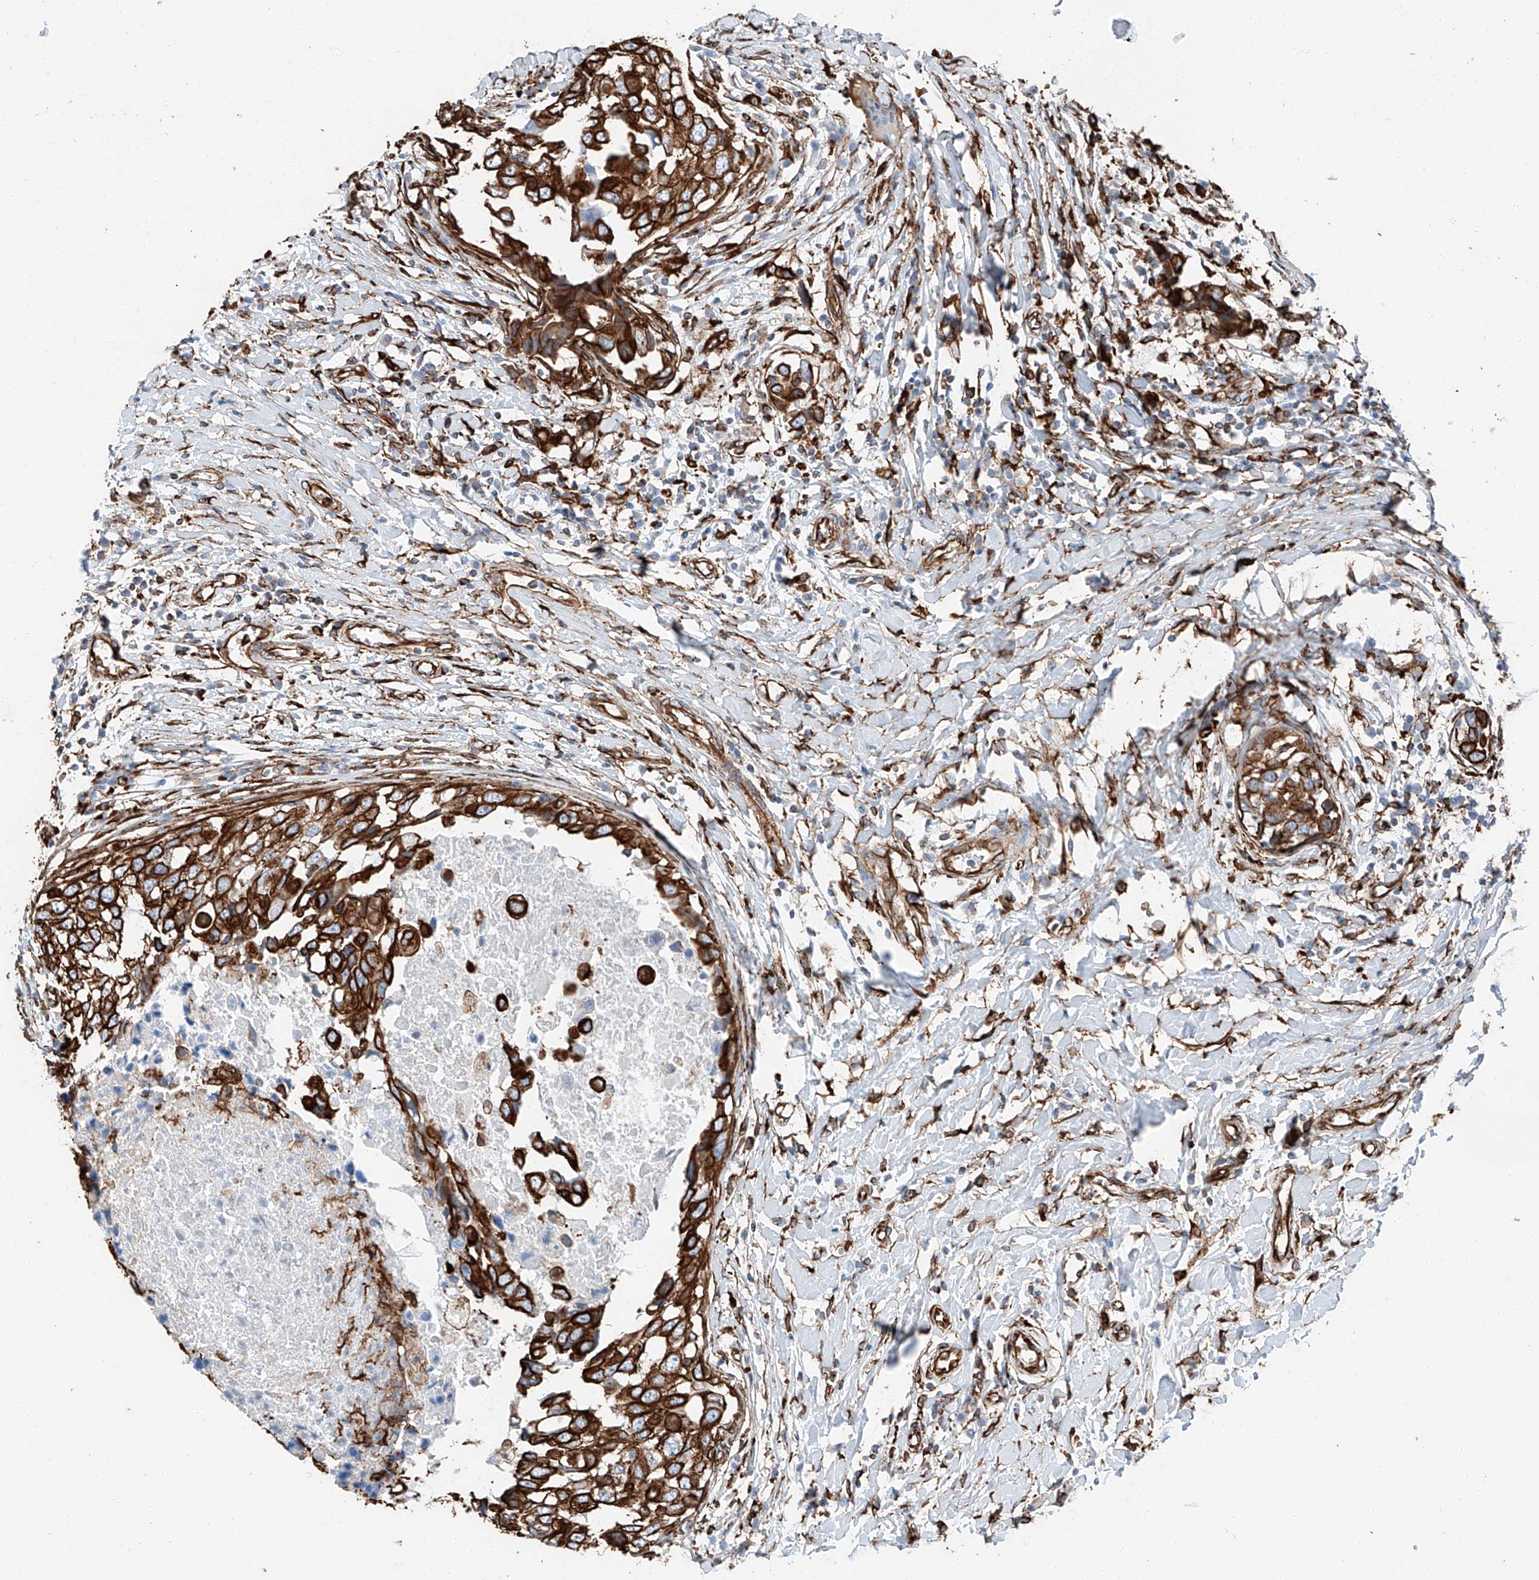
{"staining": {"intensity": "strong", "quantity": ">75%", "location": "cytoplasmic/membranous"}, "tissue": "breast cancer", "cell_type": "Tumor cells", "image_type": "cancer", "snomed": [{"axis": "morphology", "description": "Duct carcinoma"}, {"axis": "topography", "description": "Breast"}], "caption": "Strong cytoplasmic/membranous expression for a protein is identified in about >75% of tumor cells of invasive ductal carcinoma (breast) using IHC.", "gene": "ZNF804A", "patient": {"sex": "female", "age": 27}}